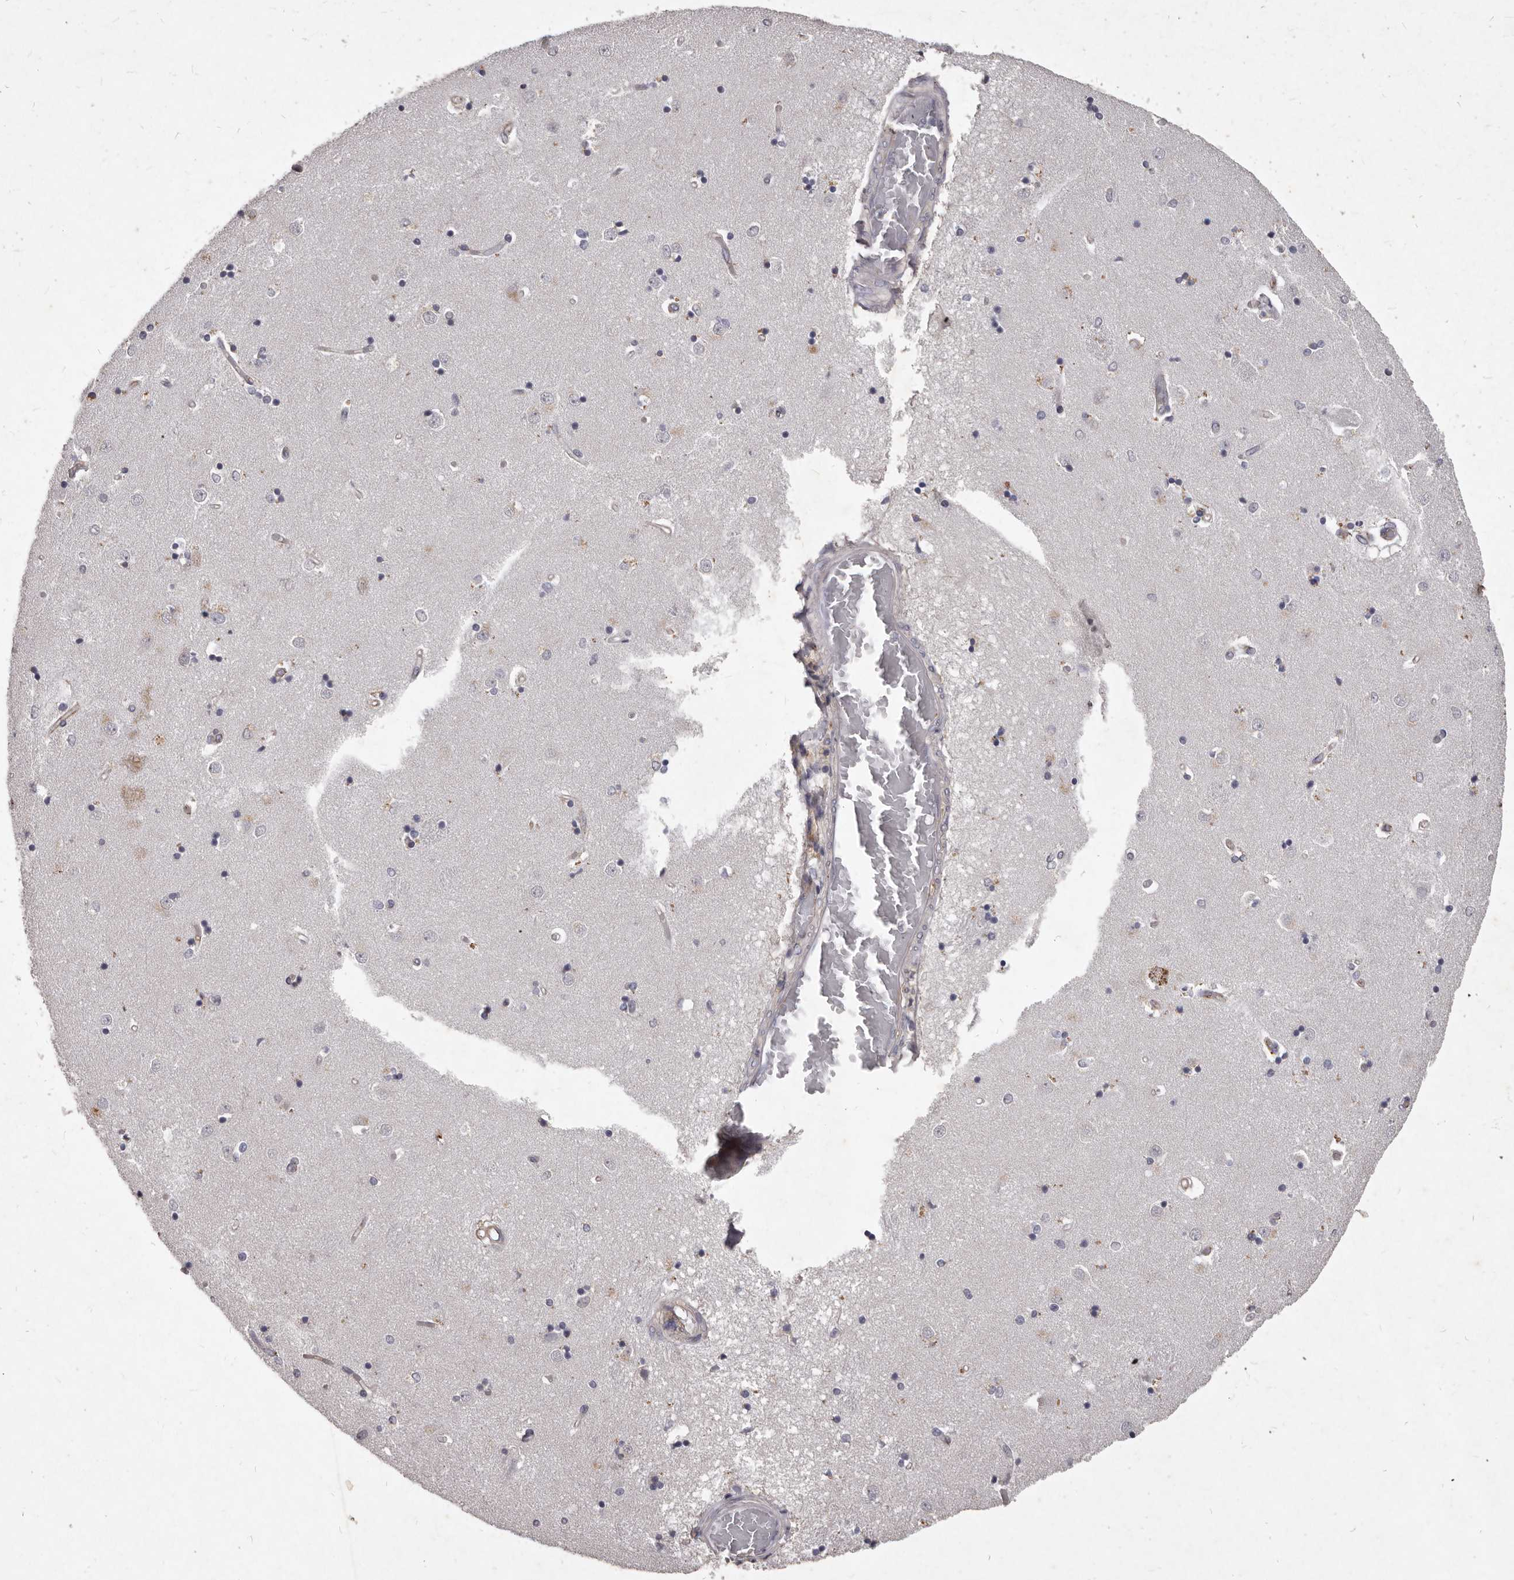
{"staining": {"intensity": "negative", "quantity": "none", "location": "none"}, "tissue": "caudate", "cell_type": "Glial cells", "image_type": "normal", "snomed": [{"axis": "morphology", "description": "Normal tissue, NOS"}, {"axis": "topography", "description": "Lateral ventricle wall"}], "caption": "The micrograph reveals no staining of glial cells in unremarkable caudate. (DAB immunohistochemistry (IHC), high magnification).", "gene": "GPRC5C", "patient": {"sex": "male", "age": 45}}